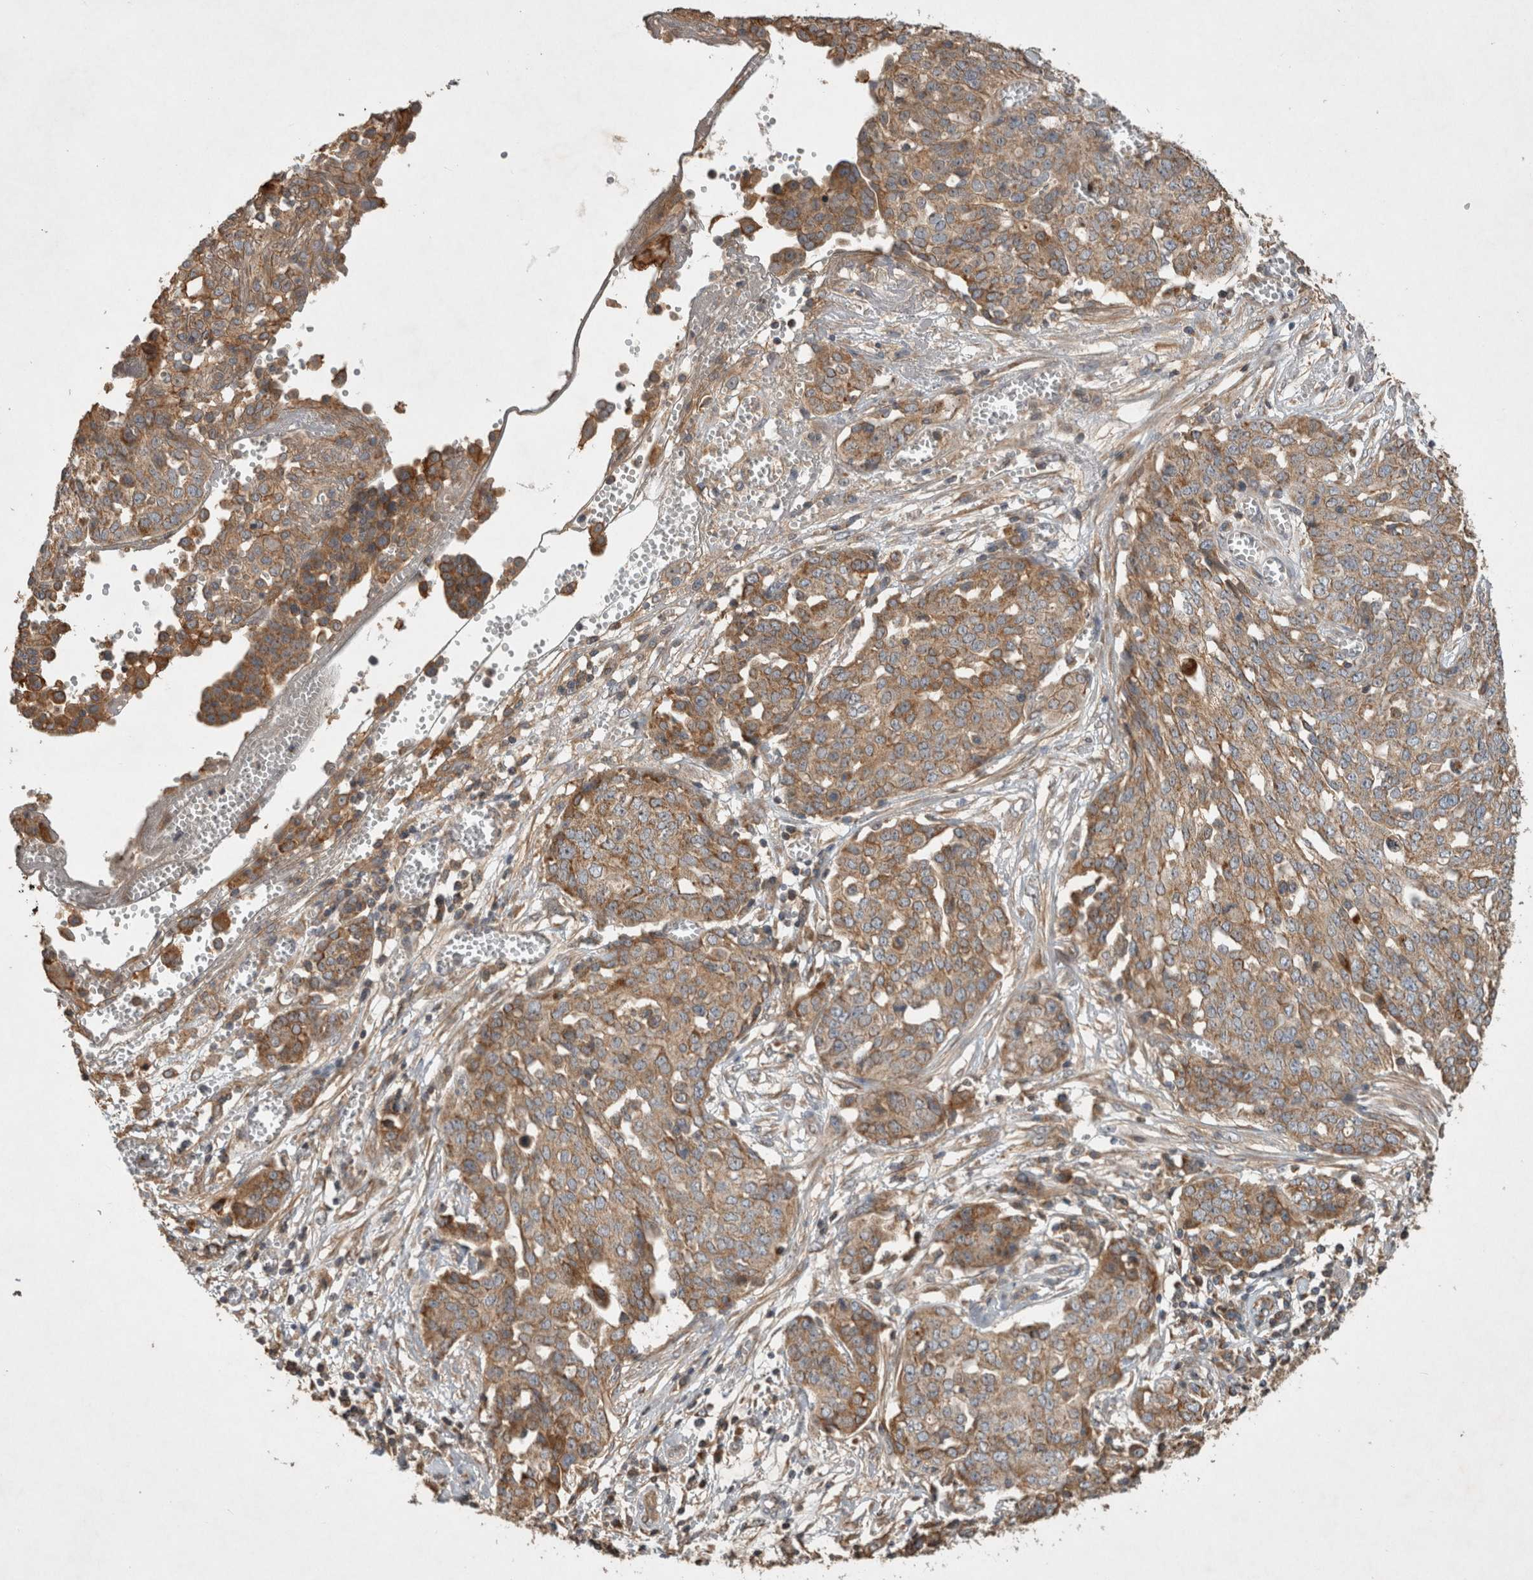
{"staining": {"intensity": "moderate", "quantity": ">75%", "location": "cytoplasmic/membranous"}, "tissue": "ovarian cancer", "cell_type": "Tumor cells", "image_type": "cancer", "snomed": [{"axis": "morphology", "description": "Cystadenocarcinoma, serous, NOS"}, {"axis": "topography", "description": "Soft tissue"}, {"axis": "topography", "description": "Ovary"}], "caption": "About >75% of tumor cells in ovarian cancer (serous cystadenocarcinoma) show moderate cytoplasmic/membranous protein expression as visualized by brown immunohistochemical staining.", "gene": "SERAC1", "patient": {"sex": "female", "age": 57}}